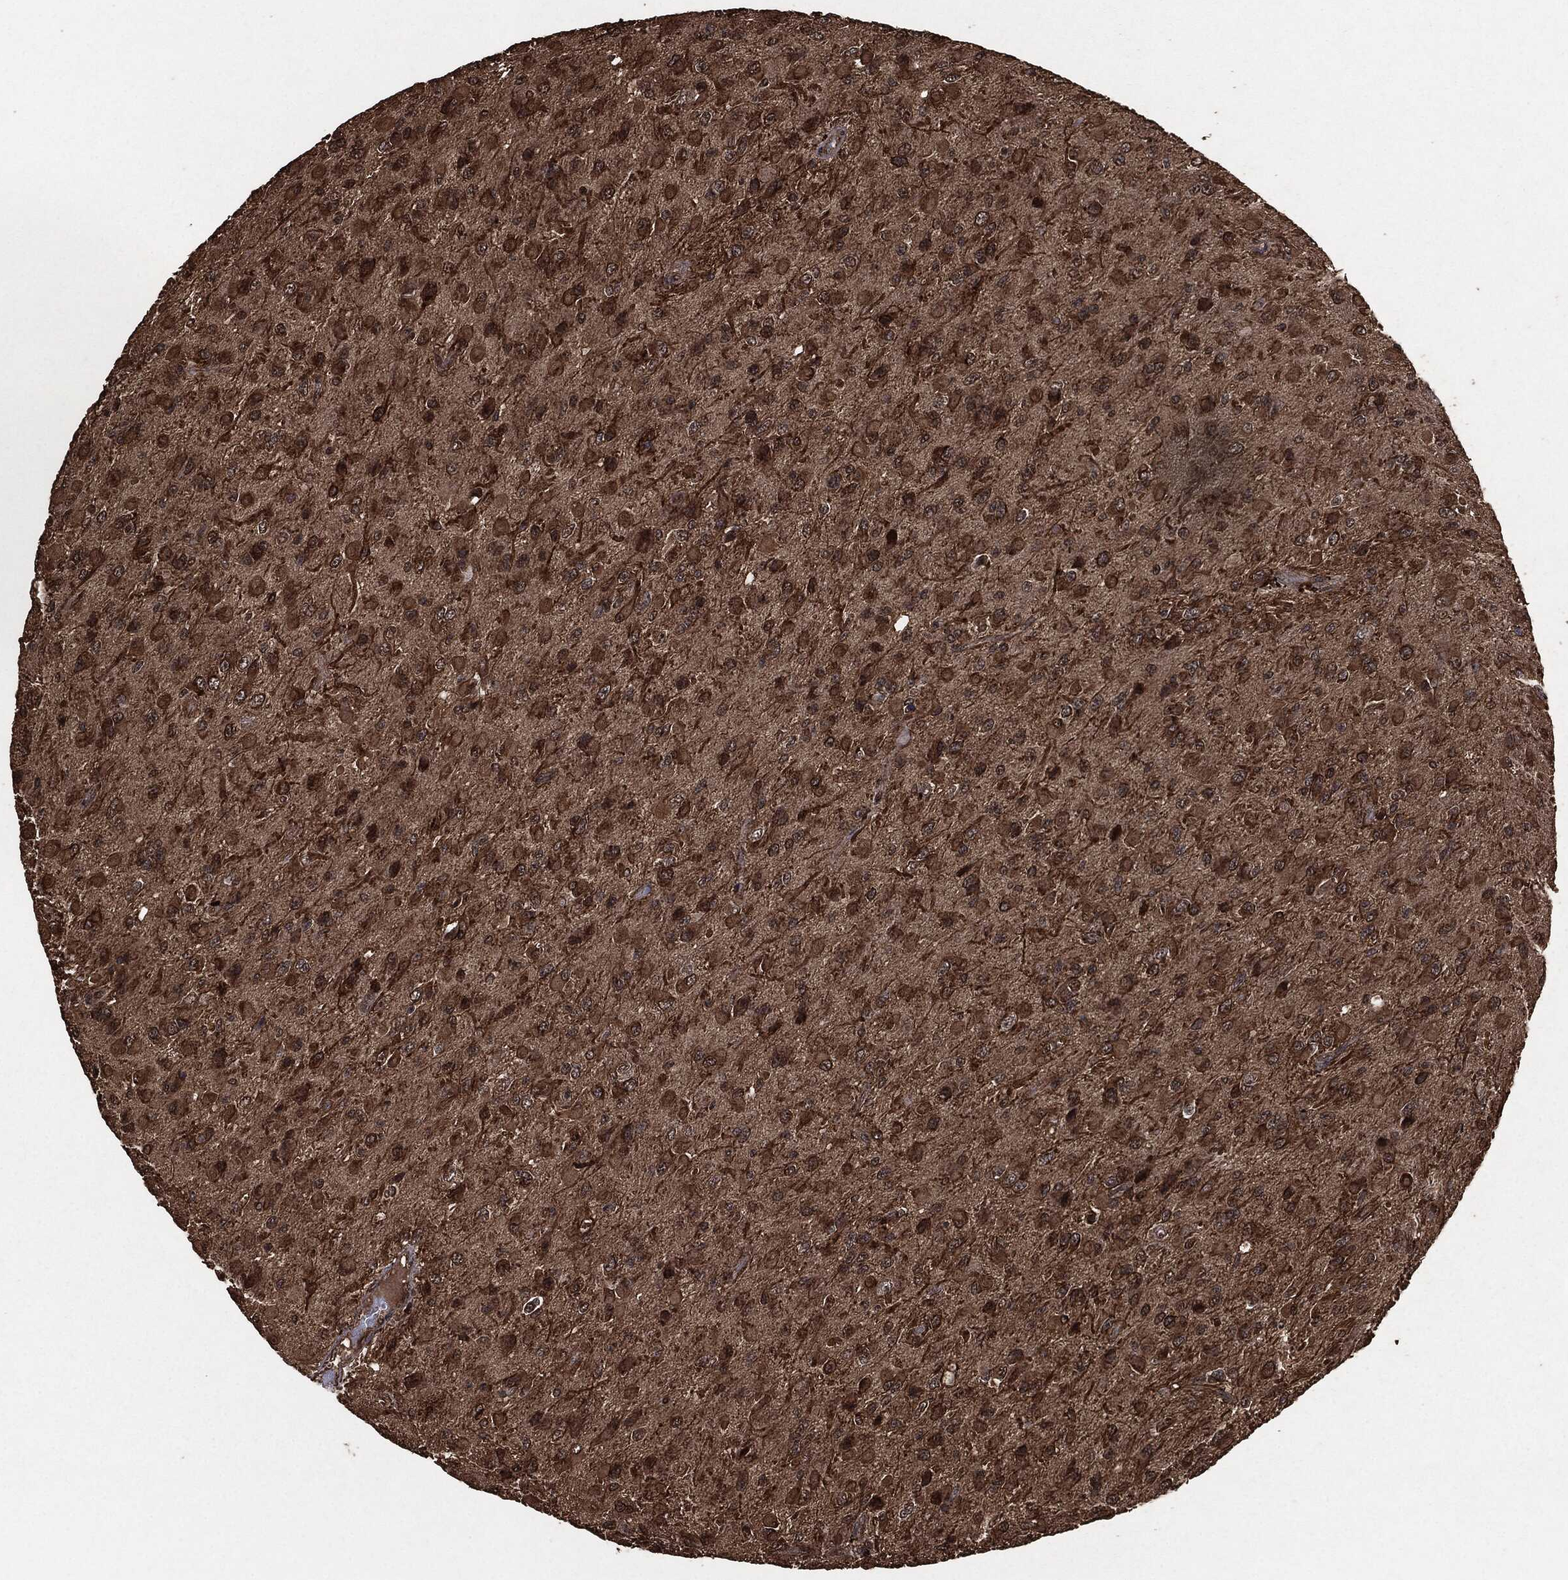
{"staining": {"intensity": "strong", "quantity": "25%-75%", "location": "cytoplasmic/membranous"}, "tissue": "glioma", "cell_type": "Tumor cells", "image_type": "cancer", "snomed": [{"axis": "morphology", "description": "Glioma, malignant, High grade"}, {"axis": "topography", "description": "Cerebral cortex"}], "caption": "Protein staining of malignant glioma (high-grade) tissue displays strong cytoplasmic/membranous expression in about 25%-75% of tumor cells.", "gene": "EGFR", "patient": {"sex": "male", "age": 35}}